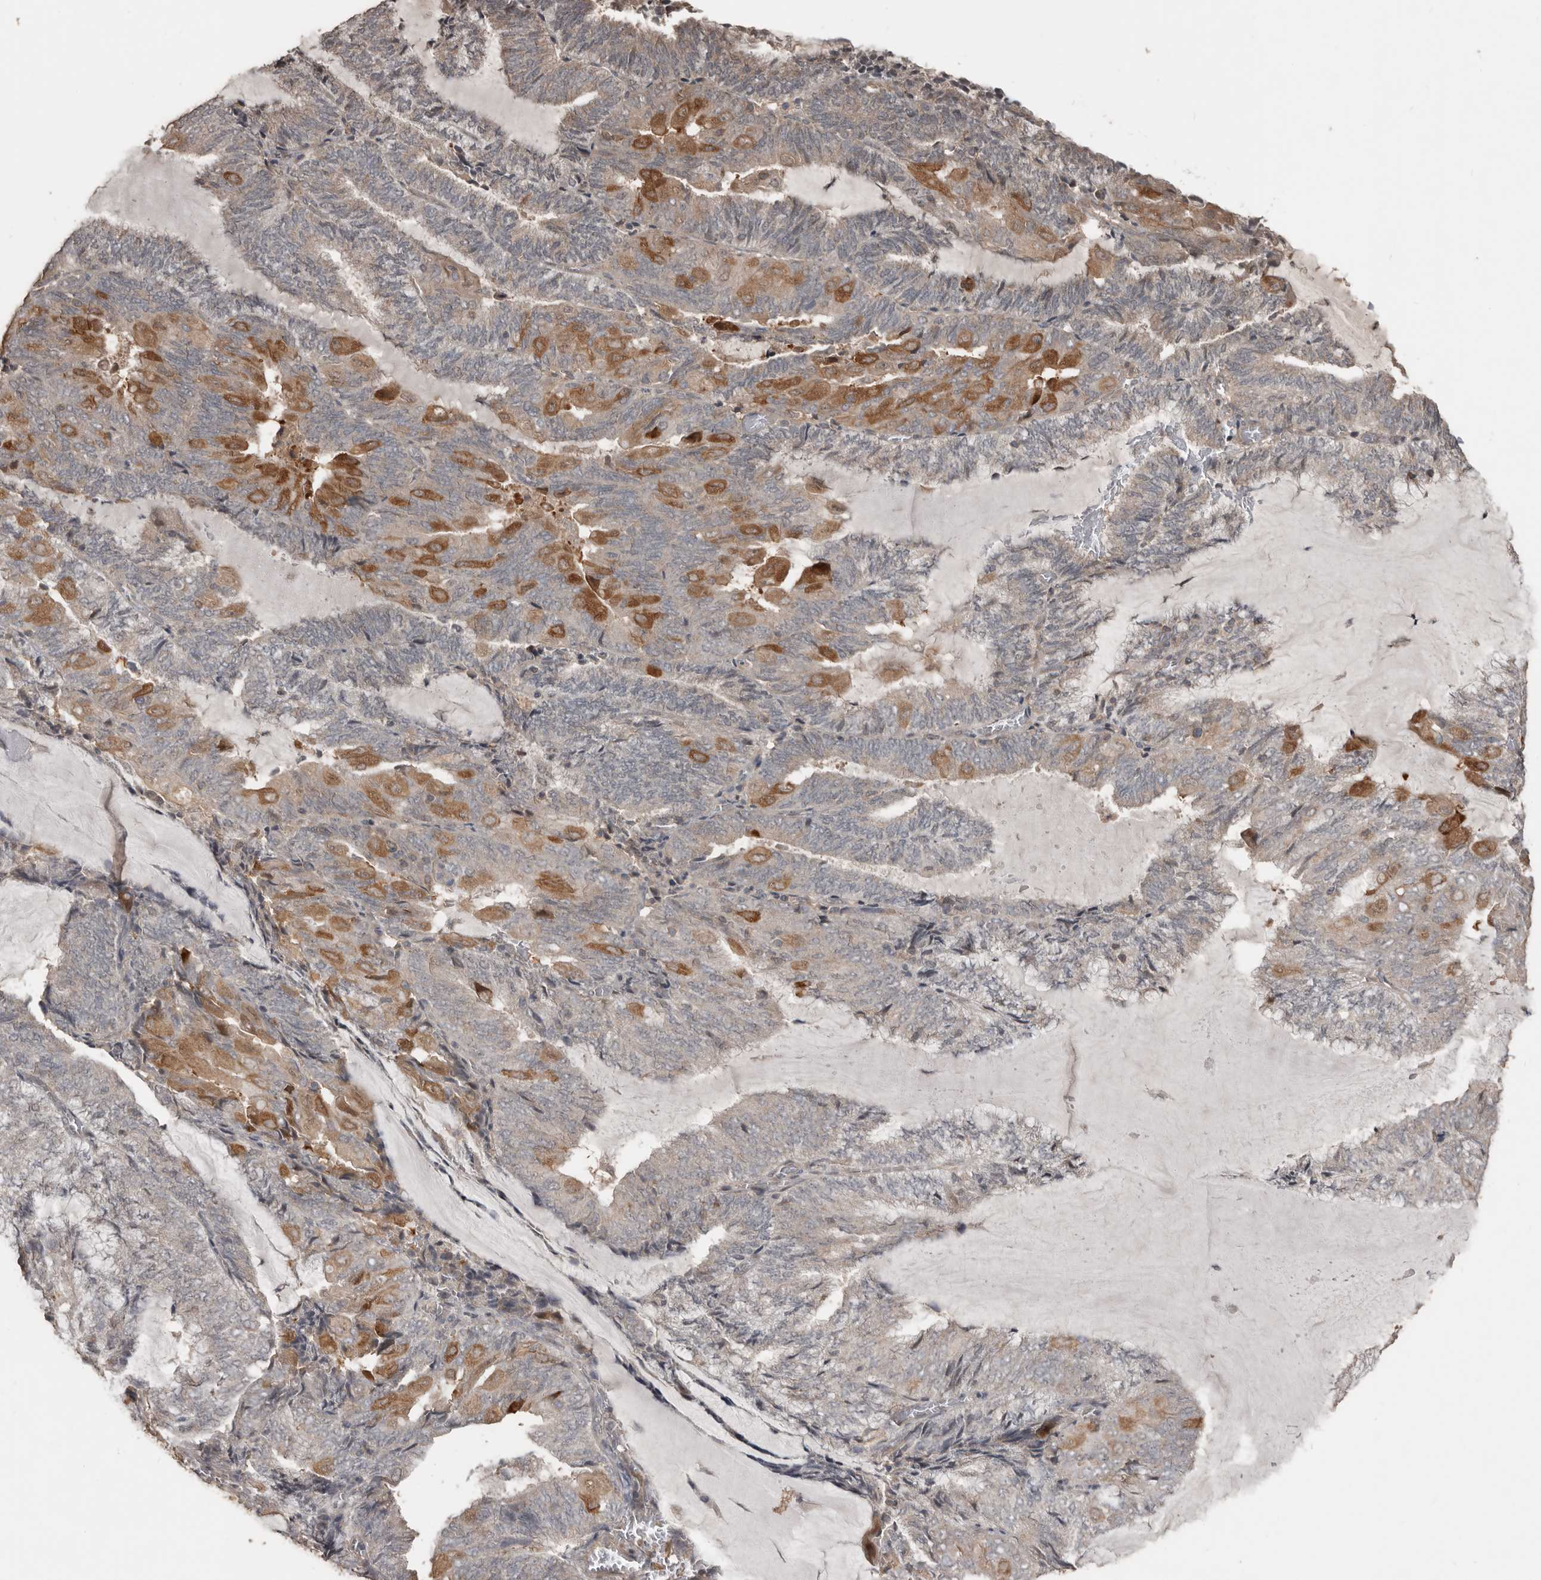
{"staining": {"intensity": "moderate", "quantity": "25%-75%", "location": "cytoplasmic/membranous"}, "tissue": "endometrial cancer", "cell_type": "Tumor cells", "image_type": "cancer", "snomed": [{"axis": "morphology", "description": "Adenocarcinoma, NOS"}, {"axis": "topography", "description": "Endometrium"}], "caption": "Adenocarcinoma (endometrial) stained for a protein reveals moderate cytoplasmic/membranous positivity in tumor cells.", "gene": "BAMBI", "patient": {"sex": "female", "age": 81}}